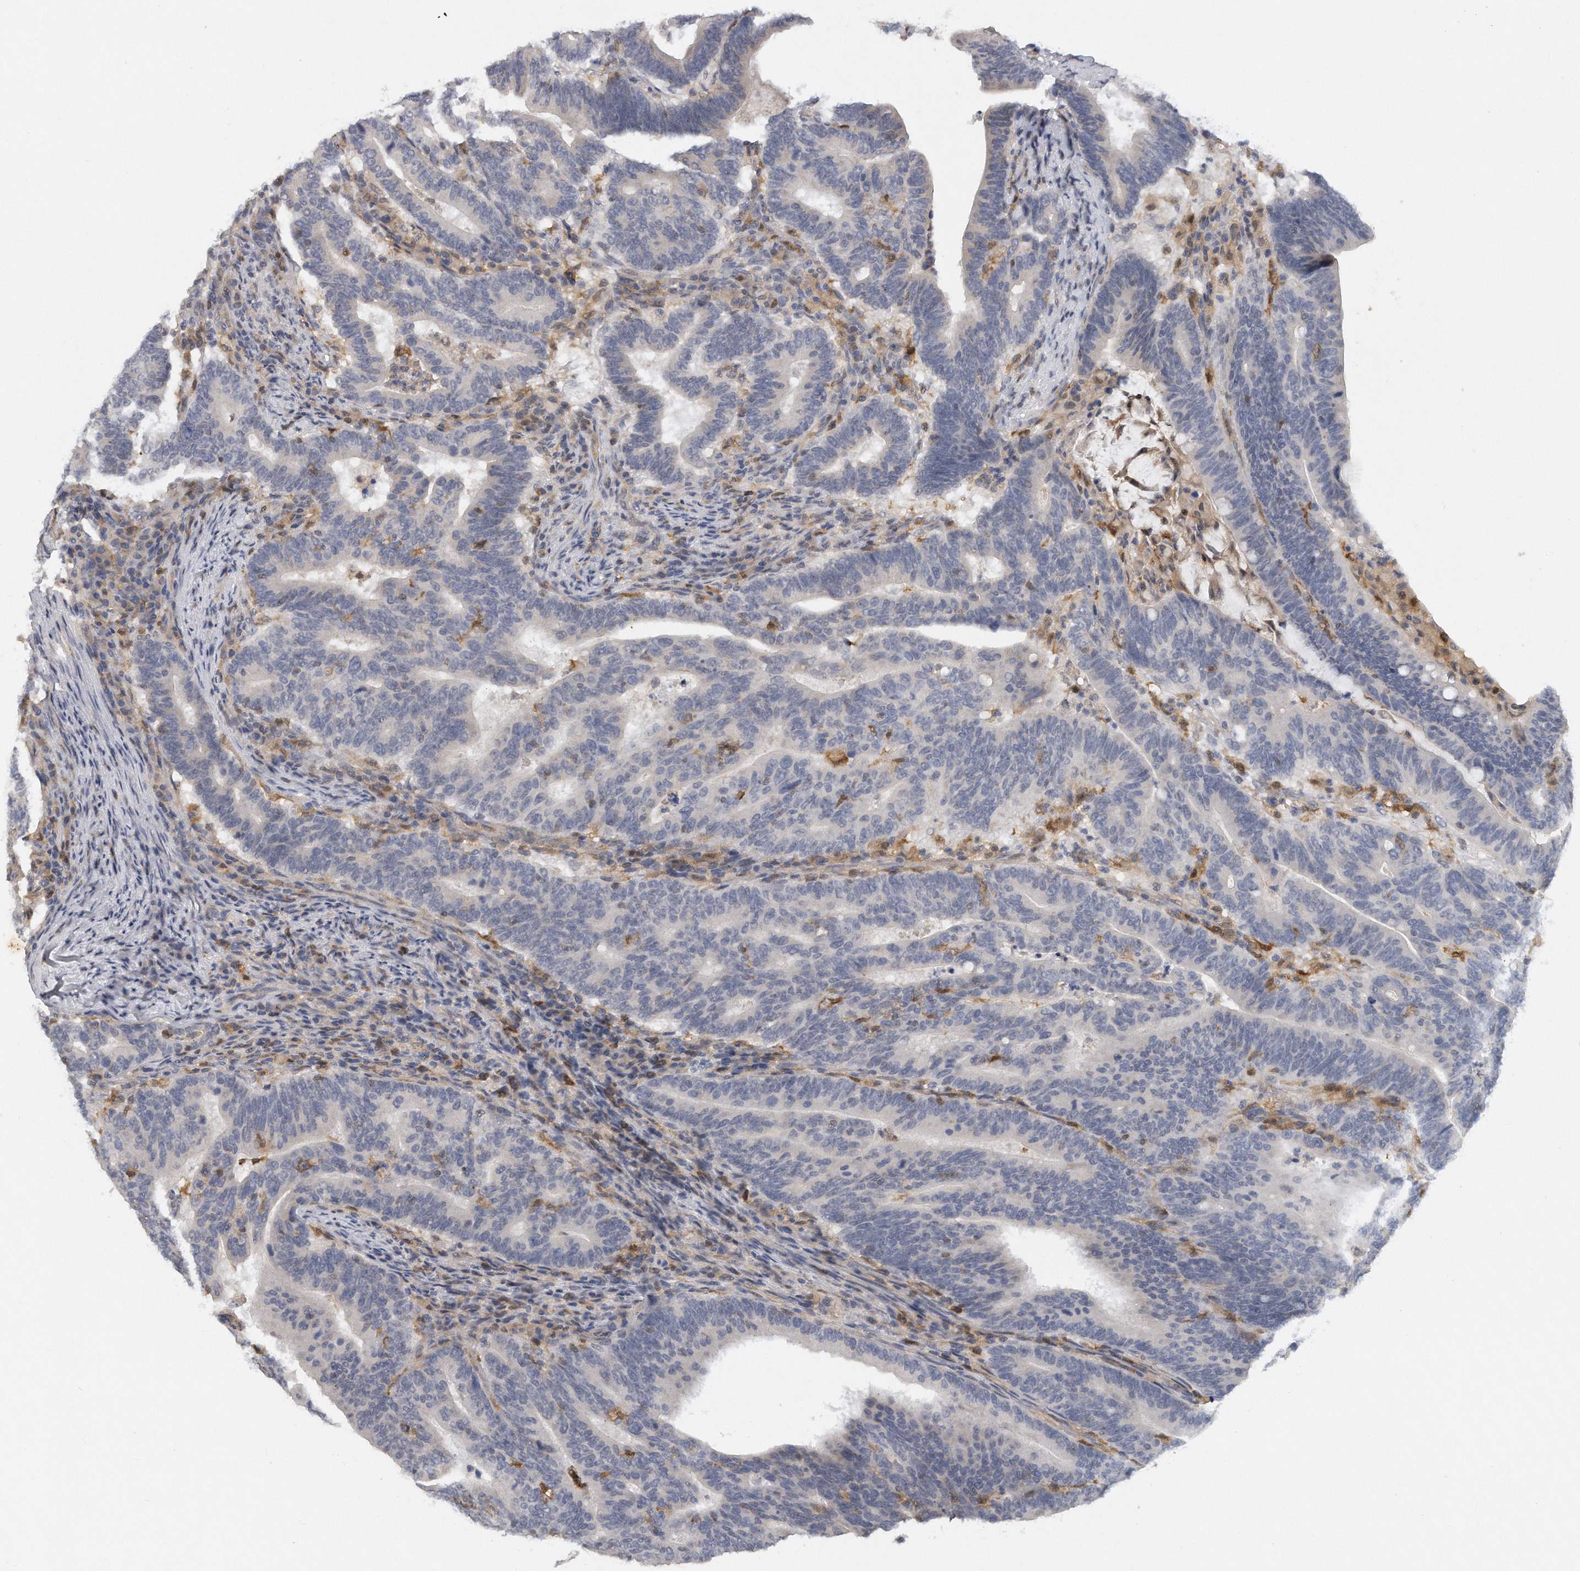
{"staining": {"intensity": "negative", "quantity": "none", "location": "none"}, "tissue": "colorectal cancer", "cell_type": "Tumor cells", "image_type": "cancer", "snomed": [{"axis": "morphology", "description": "Adenocarcinoma, NOS"}, {"axis": "topography", "description": "Colon"}], "caption": "Colorectal cancer was stained to show a protein in brown. There is no significant staining in tumor cells.", "gene": "CAMK1", "patient": {"sex": "female", "age": 66}}